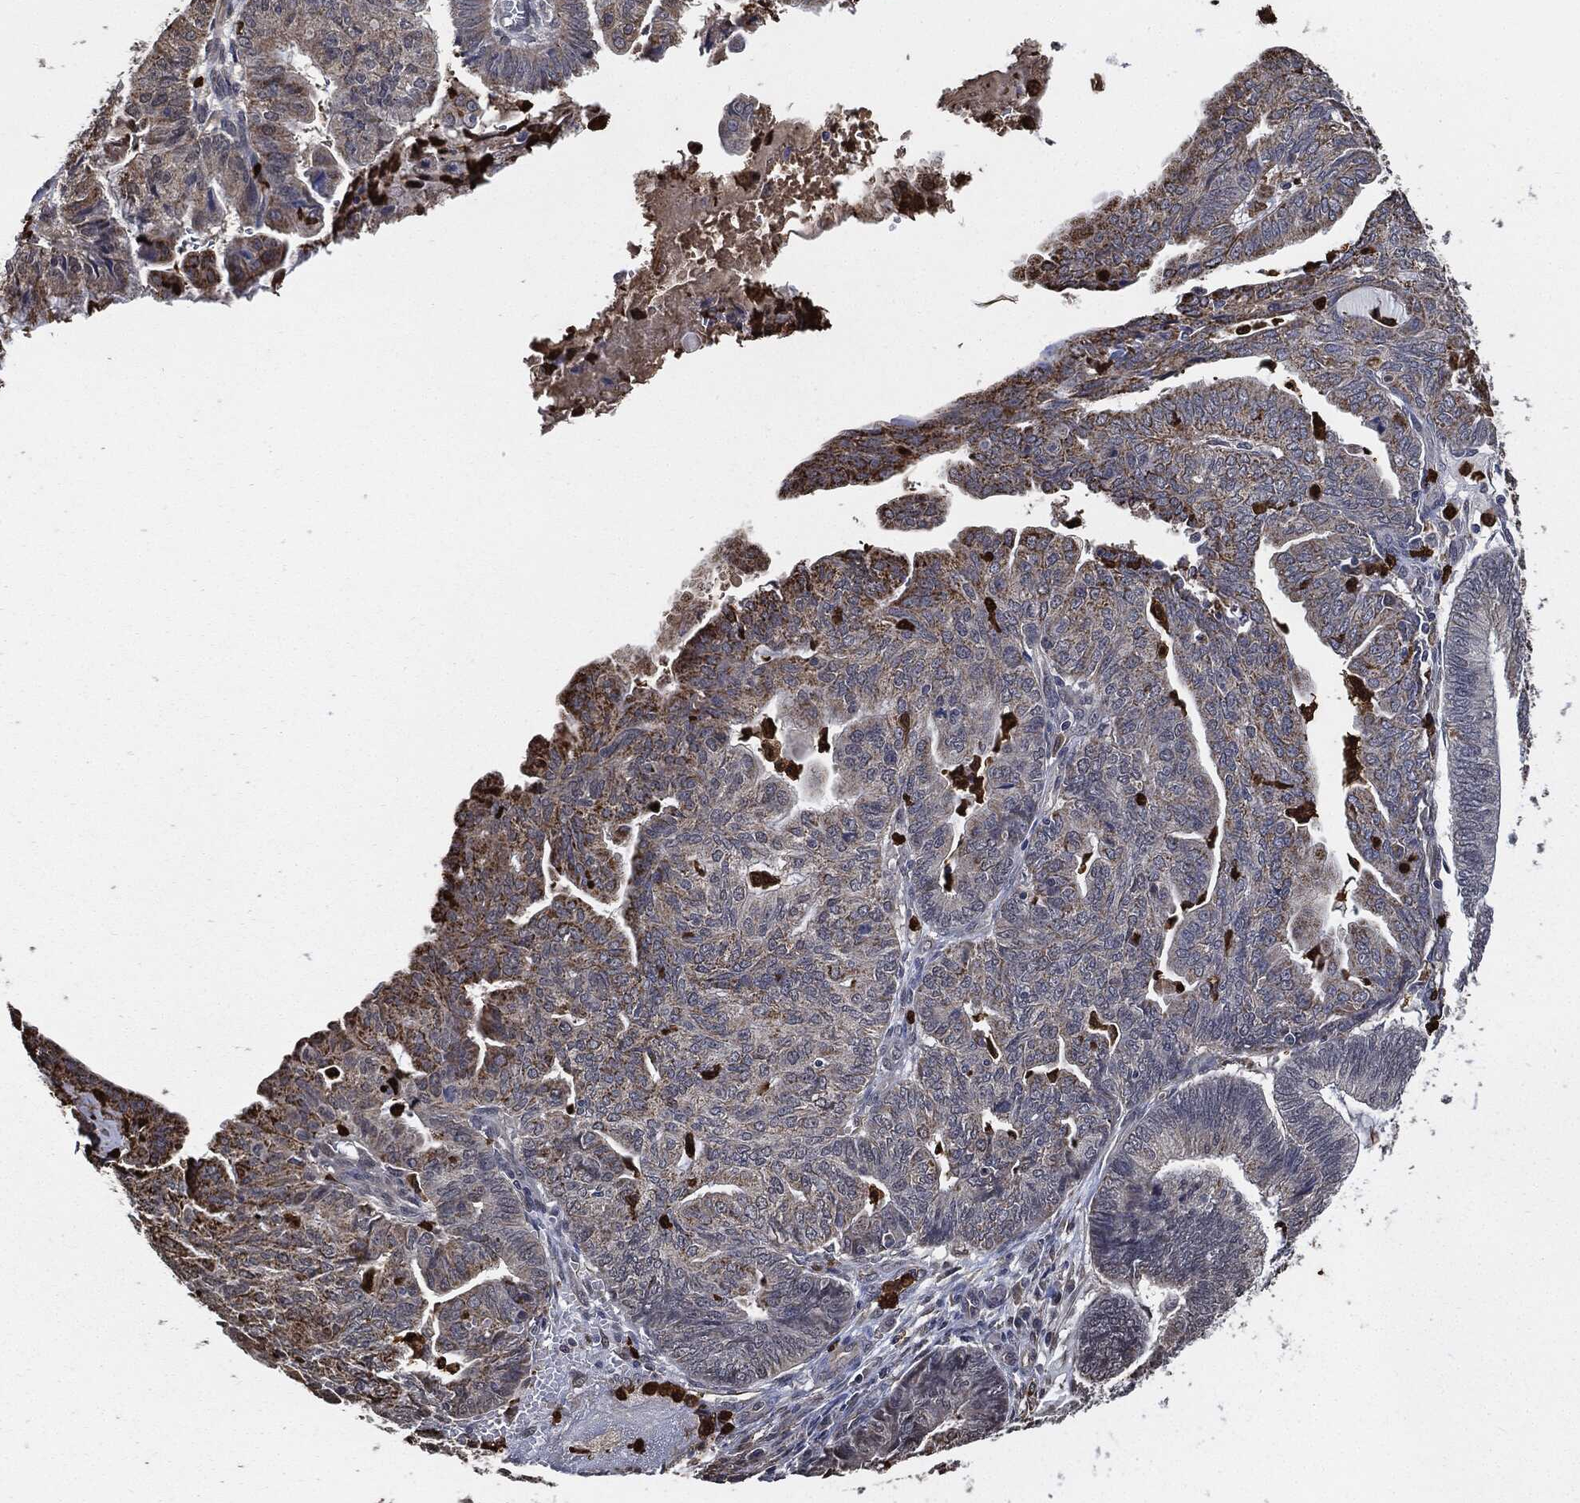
{"staining": {"intensity": "moderate", "quantity": "<25%", "location": "cytoplasmic/membranous"}, "tissue": "endometrial cancer", "cell_type": "Tumor cells", "image_type": "cancer", "snomed": [{"axis": "morphology", "description": "Adenocarcinoma, NOS"}, {"axis": "topography", "description": "Endometrium"}], "caption": "Immunohistochemical staining of adenocarcinoma (endometrial) displays moderate cytoplasmic/membranous protein positivity in approximately <25% of tumor cells.", "gene": "S100A9", "patient": {"sex": "female", "age": 82}}